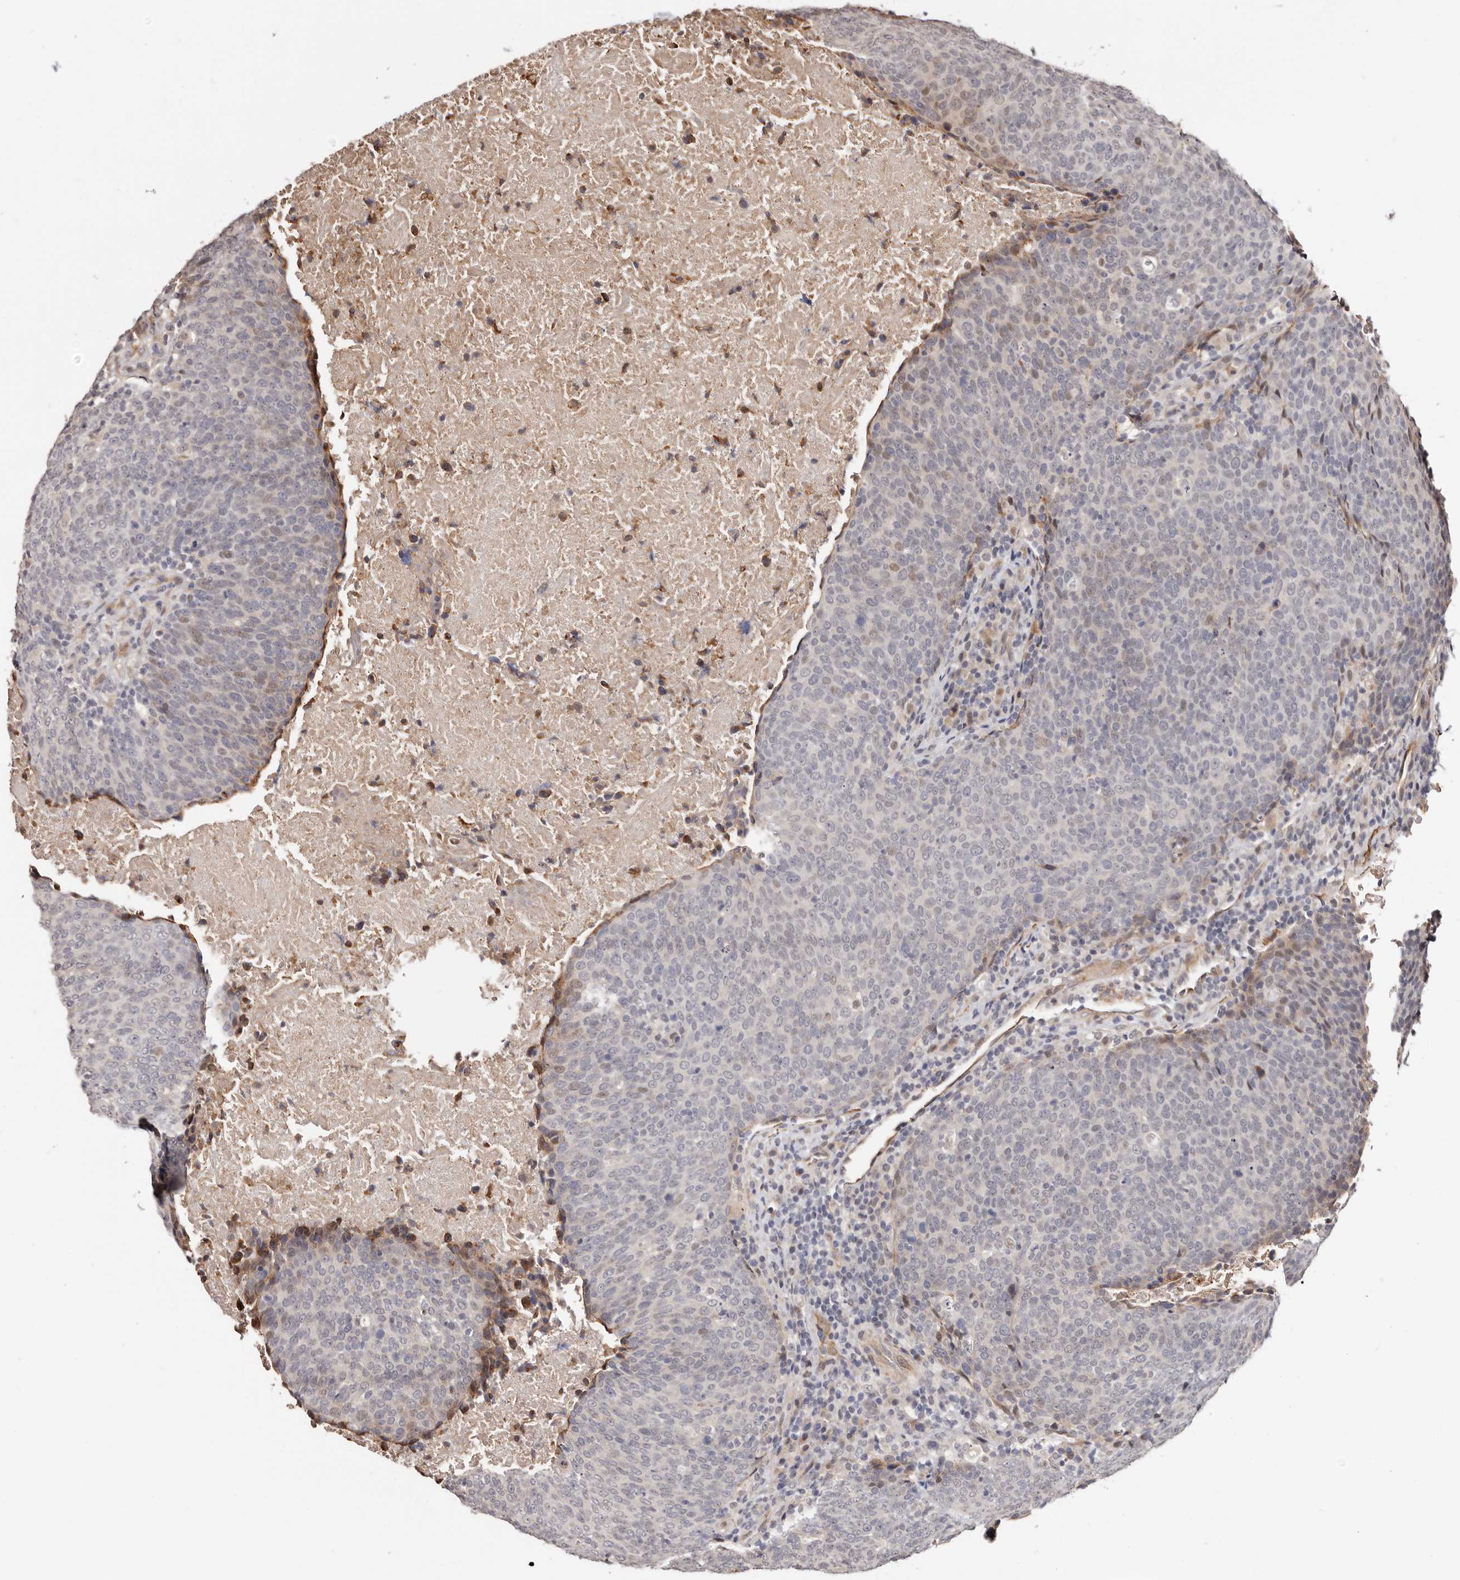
{"staining": {"intensity": "negative", "quantity": "none", "location": "none"}, "tissue": "head and neck cancer", "cell_type": "Tumor cells", "image_type": "cancer", "snomed": [{"axis": "morphology", "description": "Squamous cell carcinoma, NOS"}, {"axis": "morphology", "description": "Squamous cell carcinoma, metastatic, NOS"}, {"axis": "topography", "description": "Lymph node"}, {"axis": "topography", "description": "Head-Neck"}], "caption": "This is an immunohistochemistry (IHC) photomicrograph of human squamous cell carcinoma (head and neck). There is no positivity in tumor cells.", "gene": "TRIP13", "patient": {"sex": "male", "age": 62}}